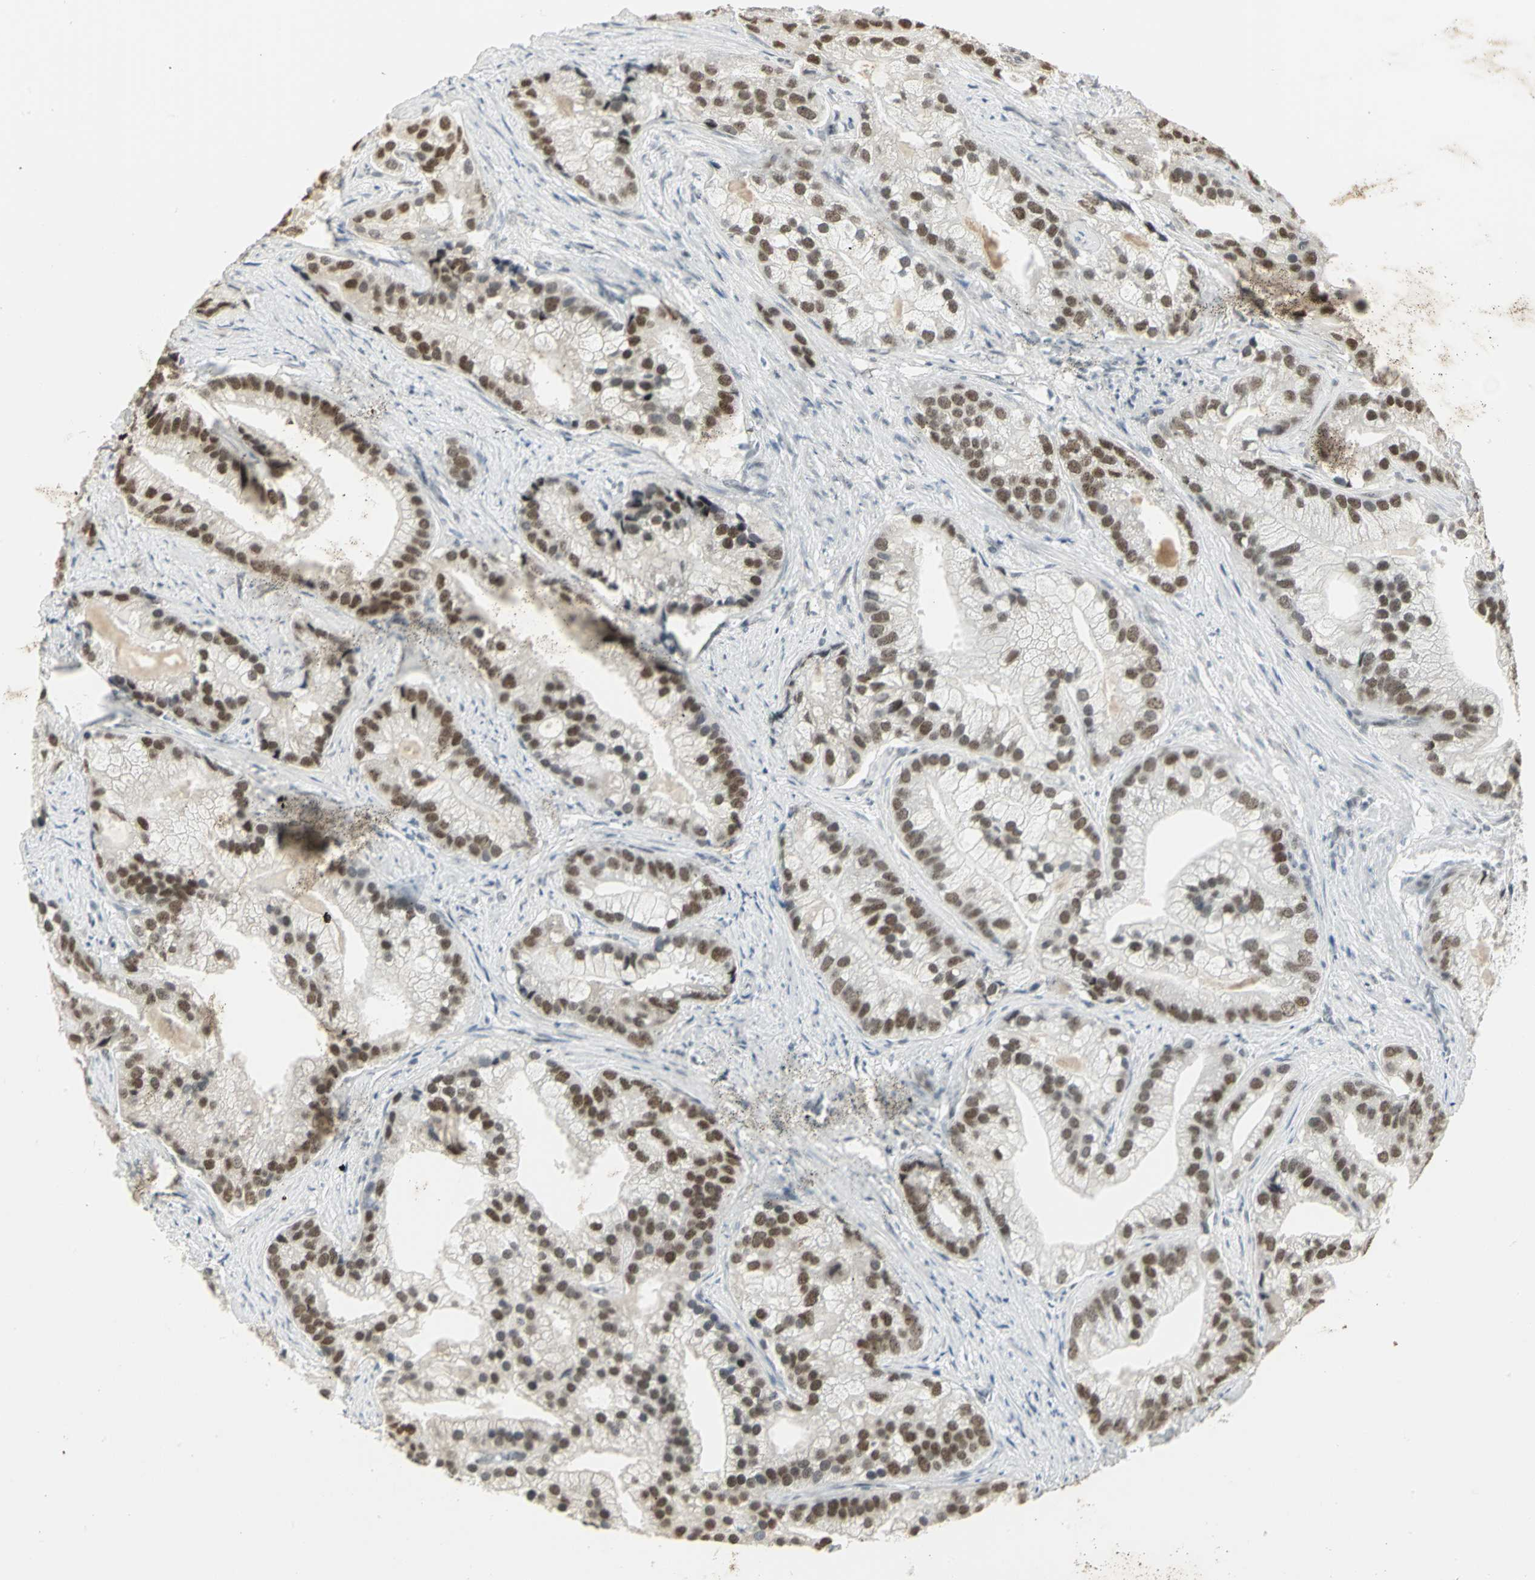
{"staining": {"intensity": "strong", "quantity": ">75%", "location": "nuclear"}, "tissue": "prostate cancer", "cell_type": "Tumor cells", "image_type": "cancer", "snomed": [{"axis": "morphology", "description": "Adenocarcinoma, Low grade"}, {"axis": "topography", "description": "Prostate"}], "caption": "Immunohistochemical staining of human prostate low-grade adenocarcinoma shows high levels of strong nuclear protein expression in approximately >75% of tumor cells. The protein of interest is shown in brown color, while the nuclei are stained blue.", "gene": "CBX3", "patient": {"sex": "male", "age": 71}}